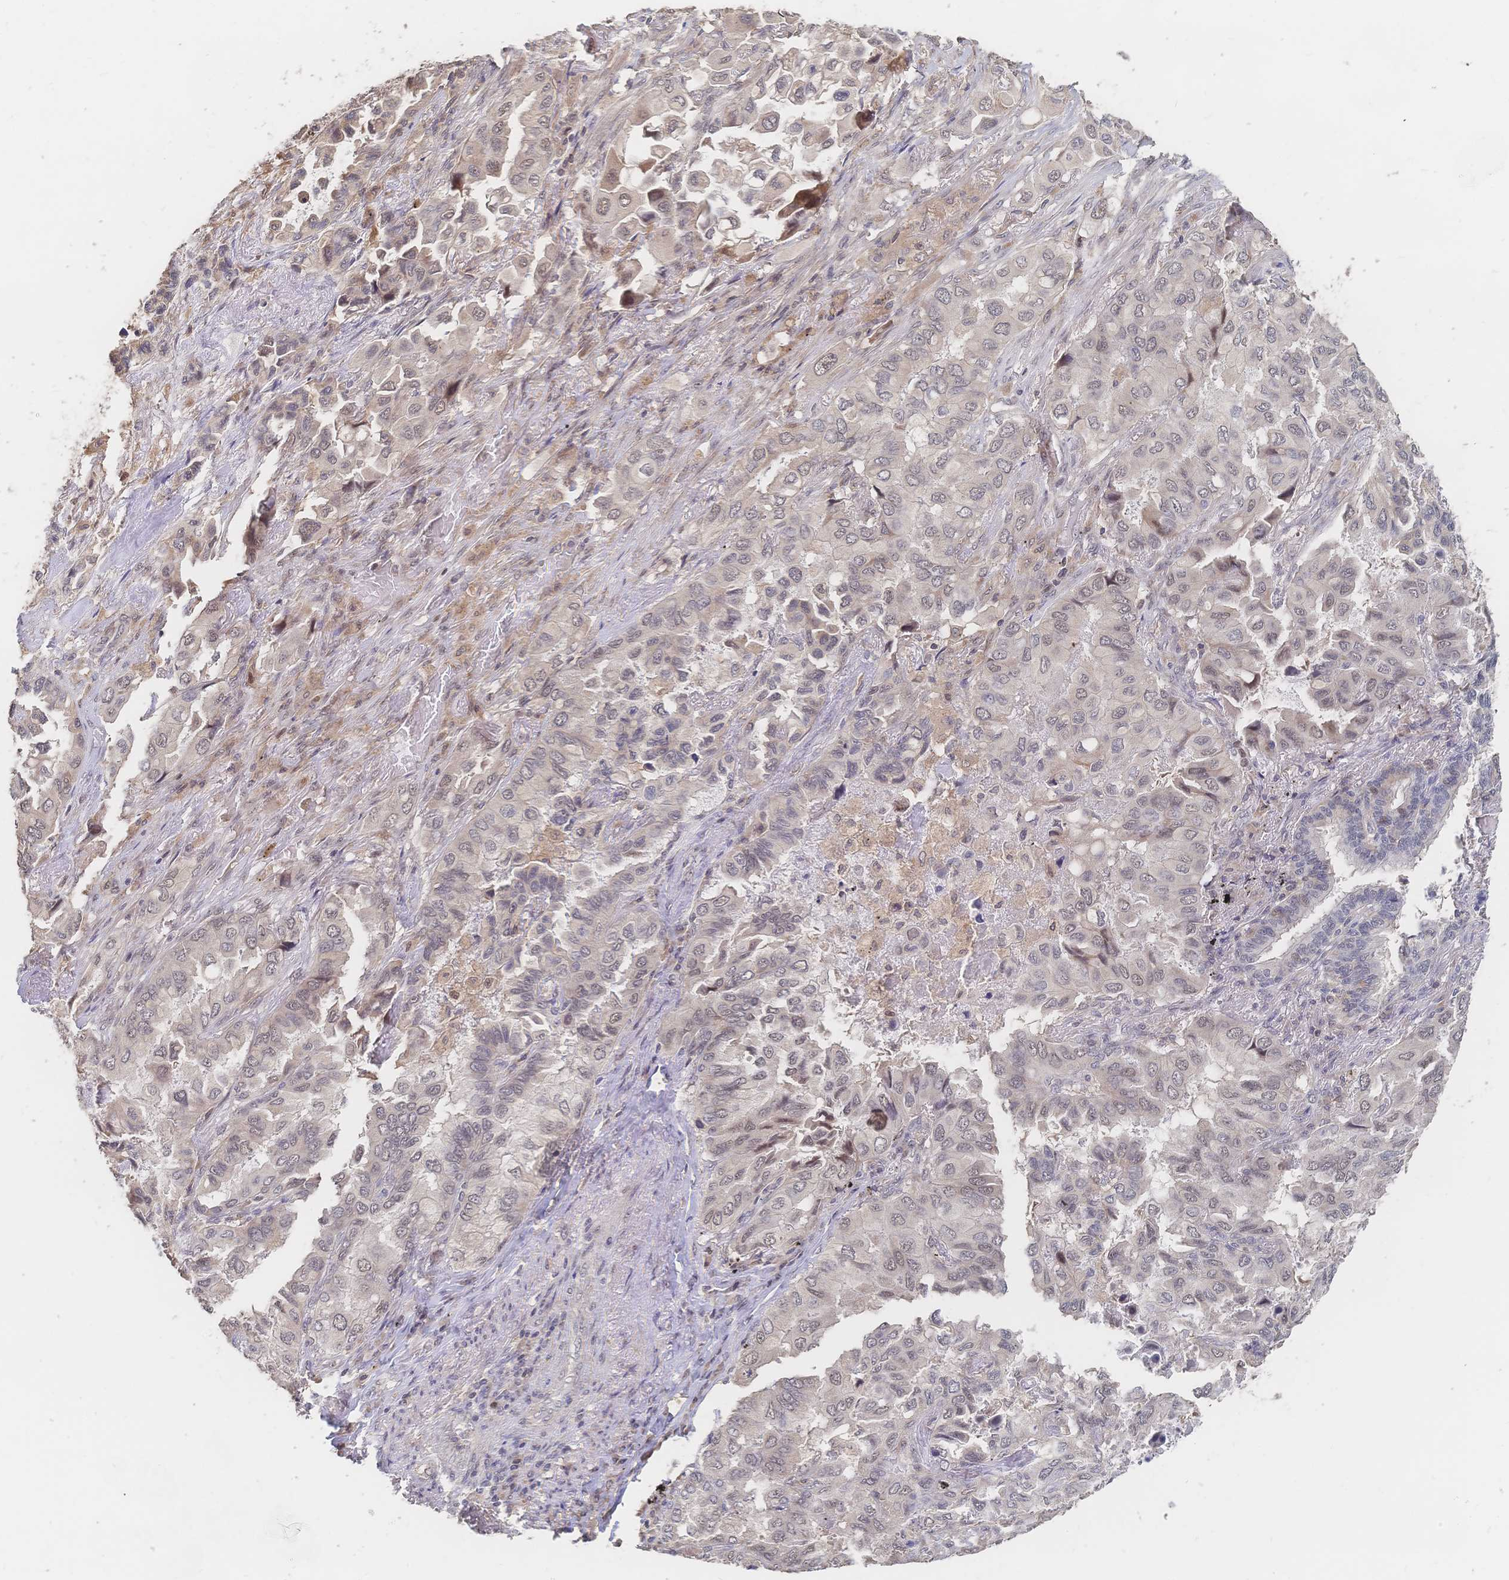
{"staining": {"intensity": "negative", "quantity": "none", "location": "none"}, "tissue": "lung cancer", "cell_type": "Tumor cells", "image_type": "cancer", "snomed": [{"axis": "morphology", "description": "Aneuploidy"}, {"axis": "morphology", "description": "Adenocarcinoma, NOS"}, {"axis": "morphology", "description": "Adenocarcinoma, metastatic, NOS"}, {"axis": "topography", "description": "Lymph node"}, {"axis": "topography", "description": "Lung"}], "caption": "Immunohistochemistry (IHC) of lung cancer displays no expression in tumor cells.", "gene": "LRP5", "patient": {"sex": "female", "age": 48}}